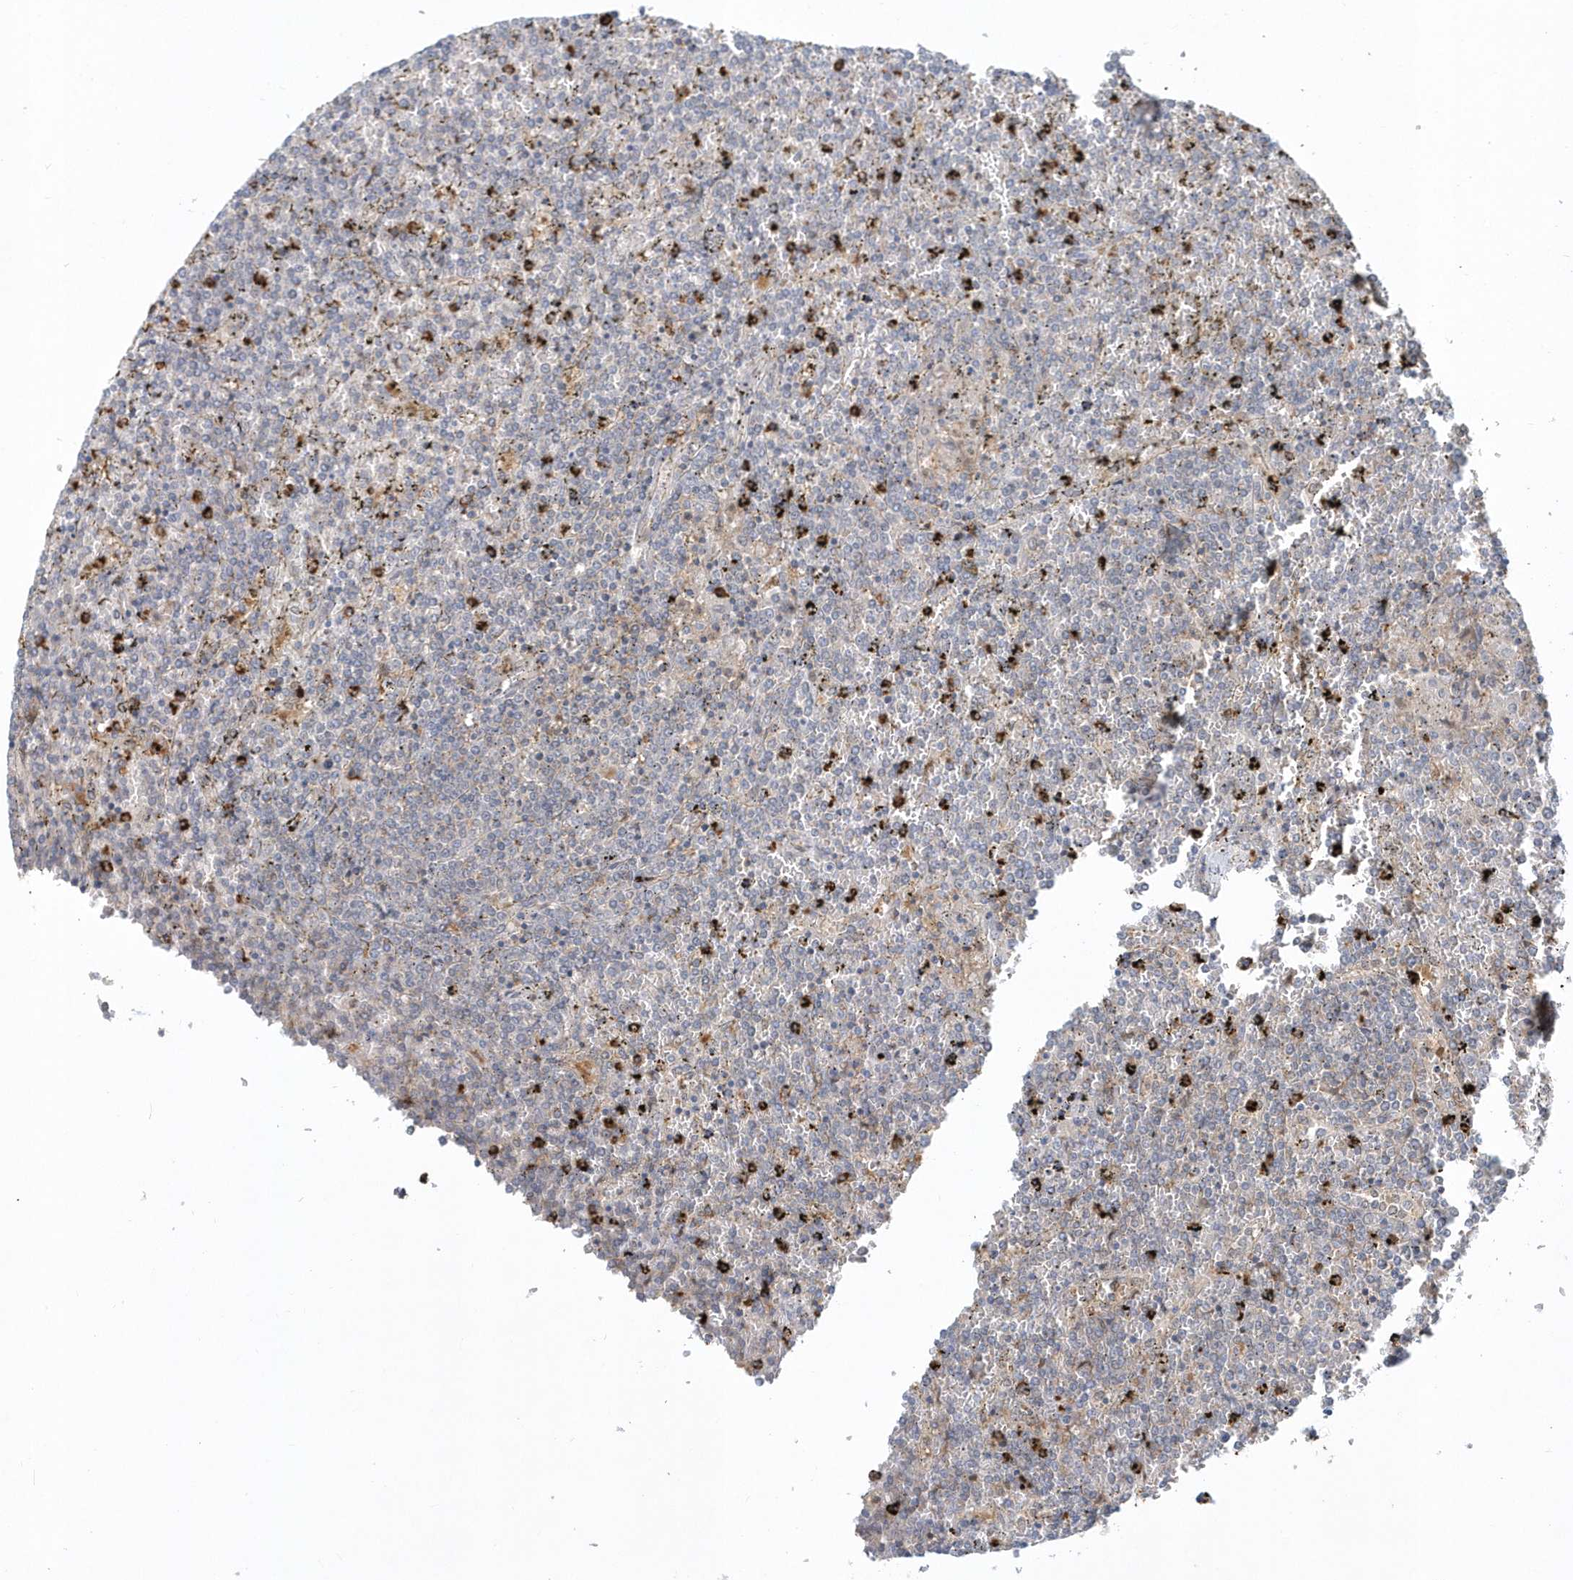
{"staining": {"intensity": "weak", "quantity": "<25%", "location": "cytoplasmic/membranous"}, "tissue": "lymphoma", "cell_type": "Tumor cells", "image_type": "cancer", "snomed": [{"axis": "morphology", "description": "Malignant lymphoma, non-Hodgkin's type, Low grade"}, {"axis": "topography", "description": "Spleen"}], "caption": "A photomicrograph of lymphoma stained for a protein demonstrates no brown staining in tumor cells. (IHC, brightfield microscopy, high magnification).", "gene": "RNF7", "patient": {"sex": "female", "age": 19}}